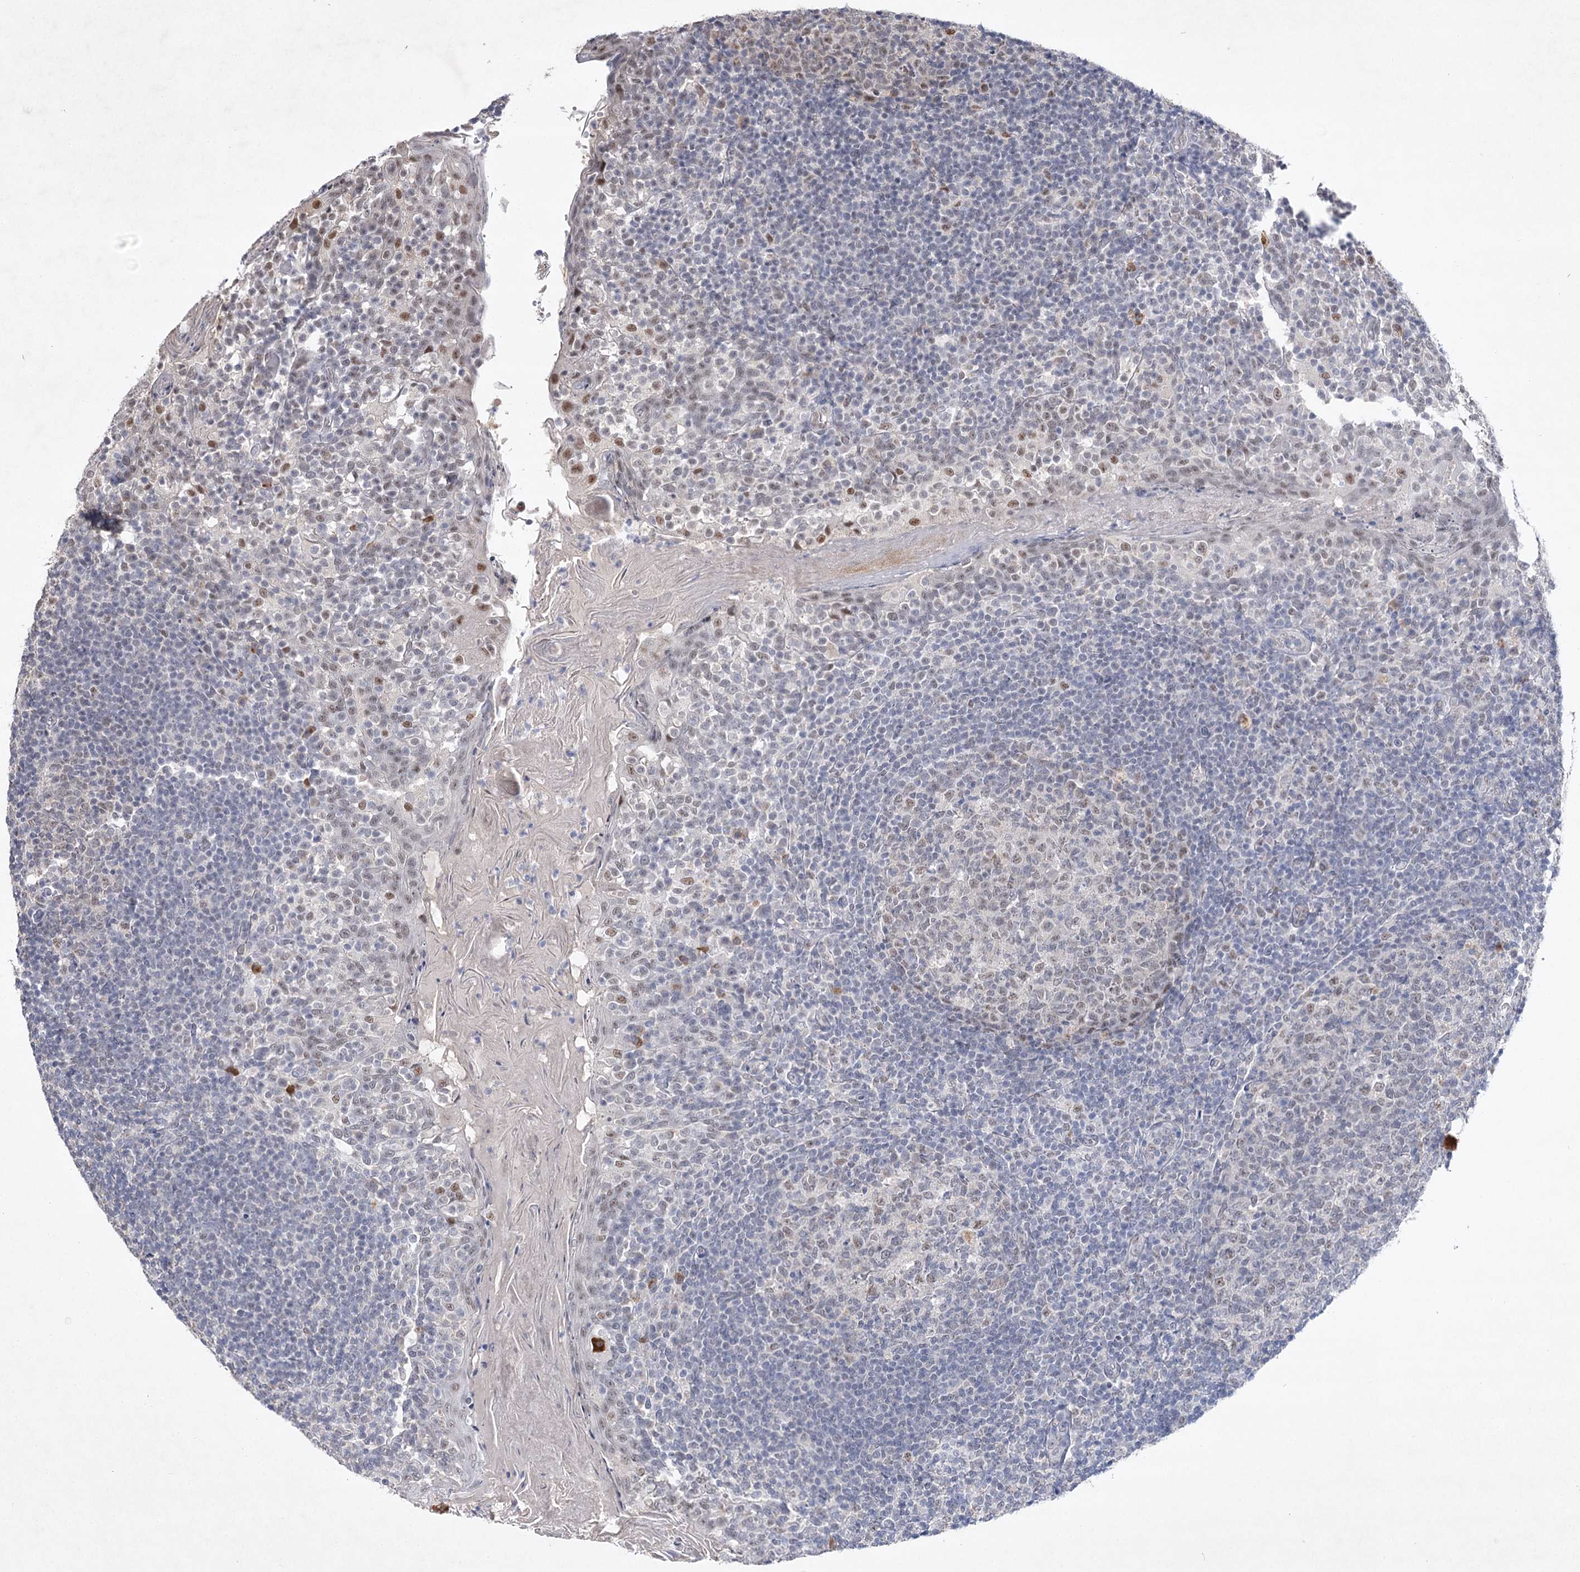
{"staining": {"intensity": "moderate", "quantity": "25%-75%", "location": "nuclear"}, "tissue": "tonsil", "cell_type": "Germinal center cells", "image_type": "normal", "snomed": [{"axis": "morphology", "description": "Normal tissue, NOS"}, {"axis": "topography", "description": "Tonsil"}], "caption": "Protein staining shows moderate nuclear expression in approximately 25%-75% of germinal center cells in normal tonsil. (DAB (3,3'-diaminobenzidine) IHC with brightfield microscopy, high magnification).", "gene": "ENSG00000275740", "patient": {"sex": "female", "age": 19}}